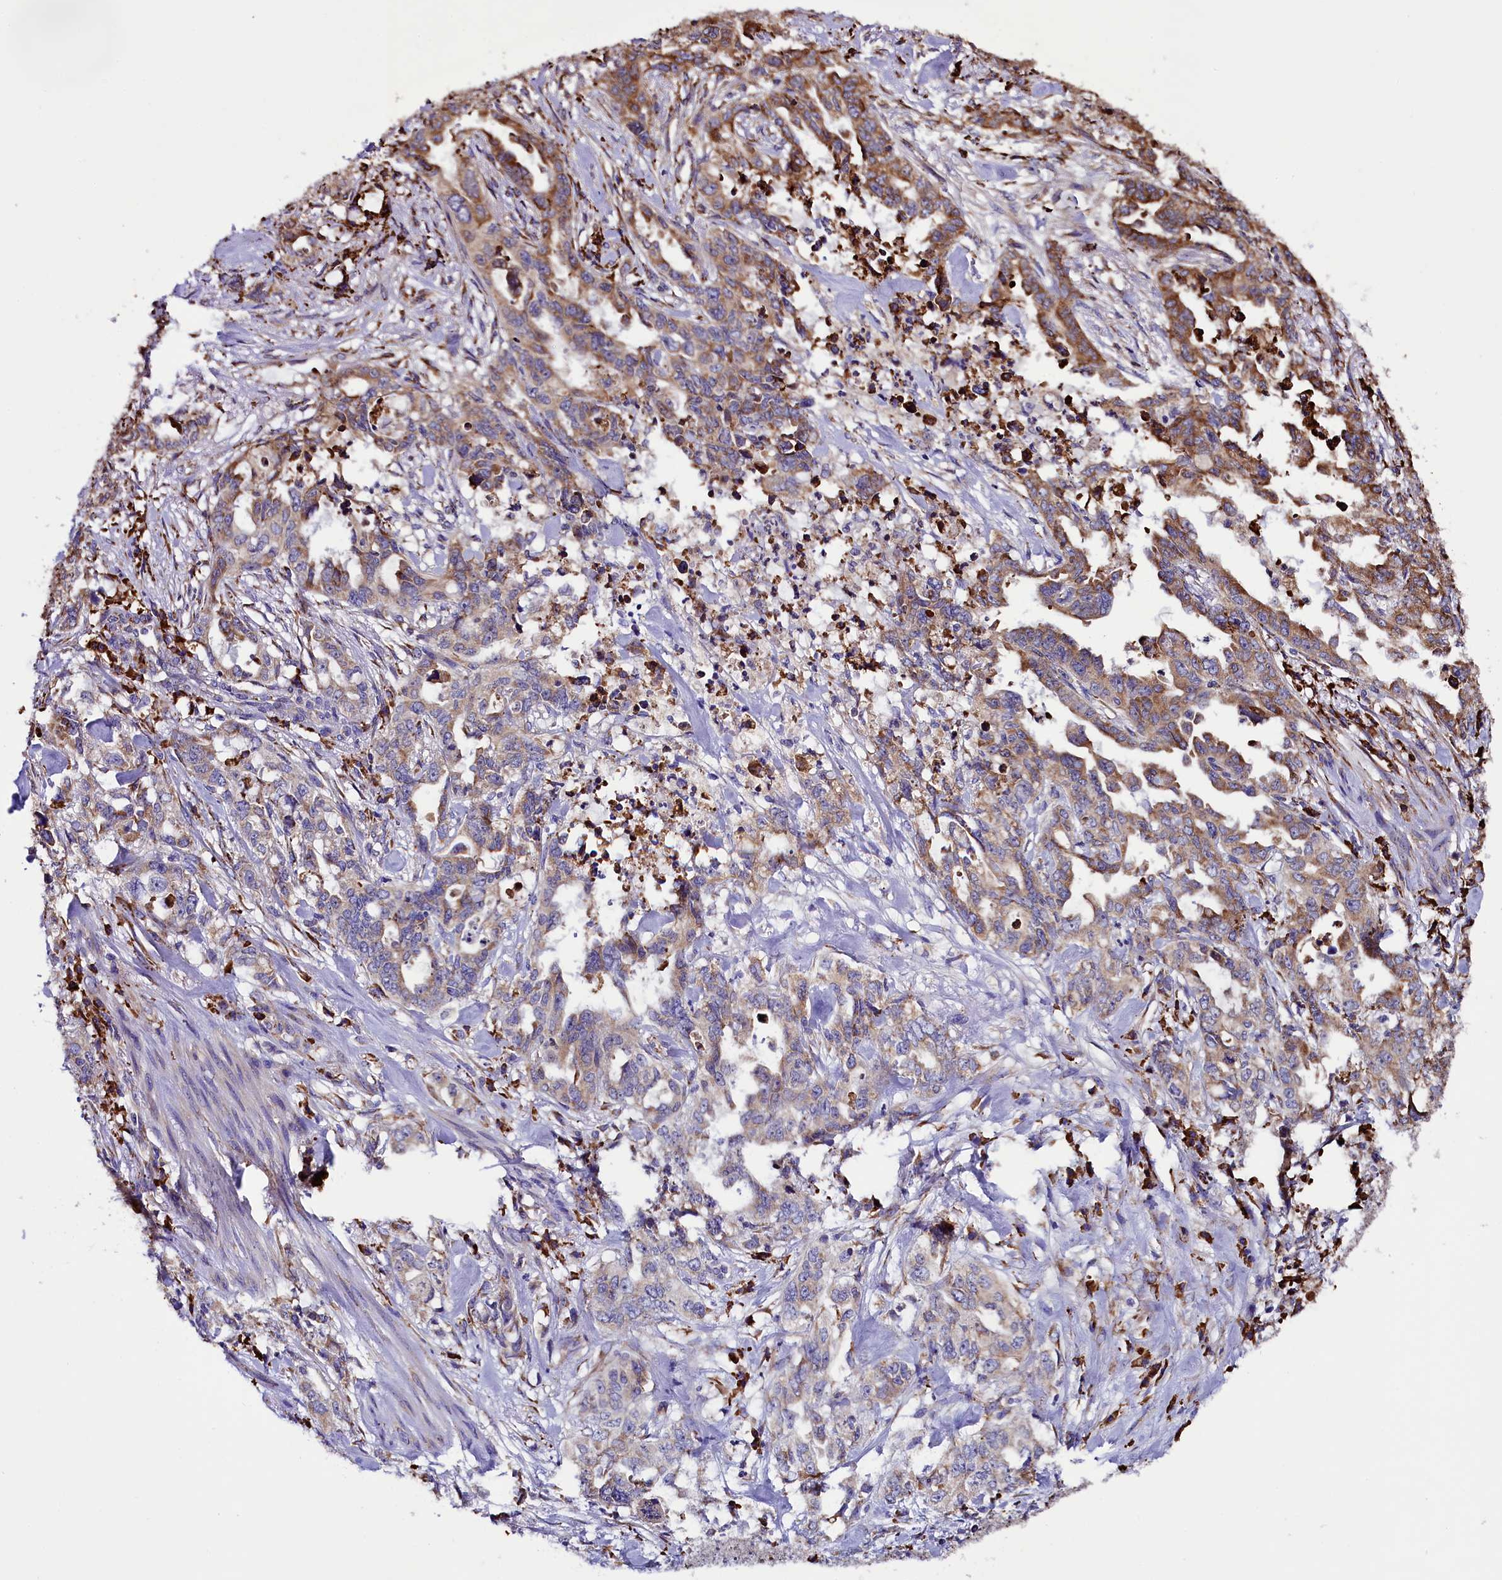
{"staining": {"intensity": "moderate", "quantity": "<25%", "location": "cytoplasmic/membranous"}, "tissue": "endometrial cancer", "cell_type": "Tumor cells", "image_type": "cancer", "snomed": [{"axis": "morphology", "description": "Adenocarcinoma, NOS"}, {"axis": "topography", "description": "Endometrium"}], "caption": "Endometrial adenocarcinoma was stained to show a protein in brown. There is low levels of moderate cytoplasmic/membranous staining in about <25% of tumor cells.", "gene": "CAPS2", "patient": {"sex": "female", "age": 65}}